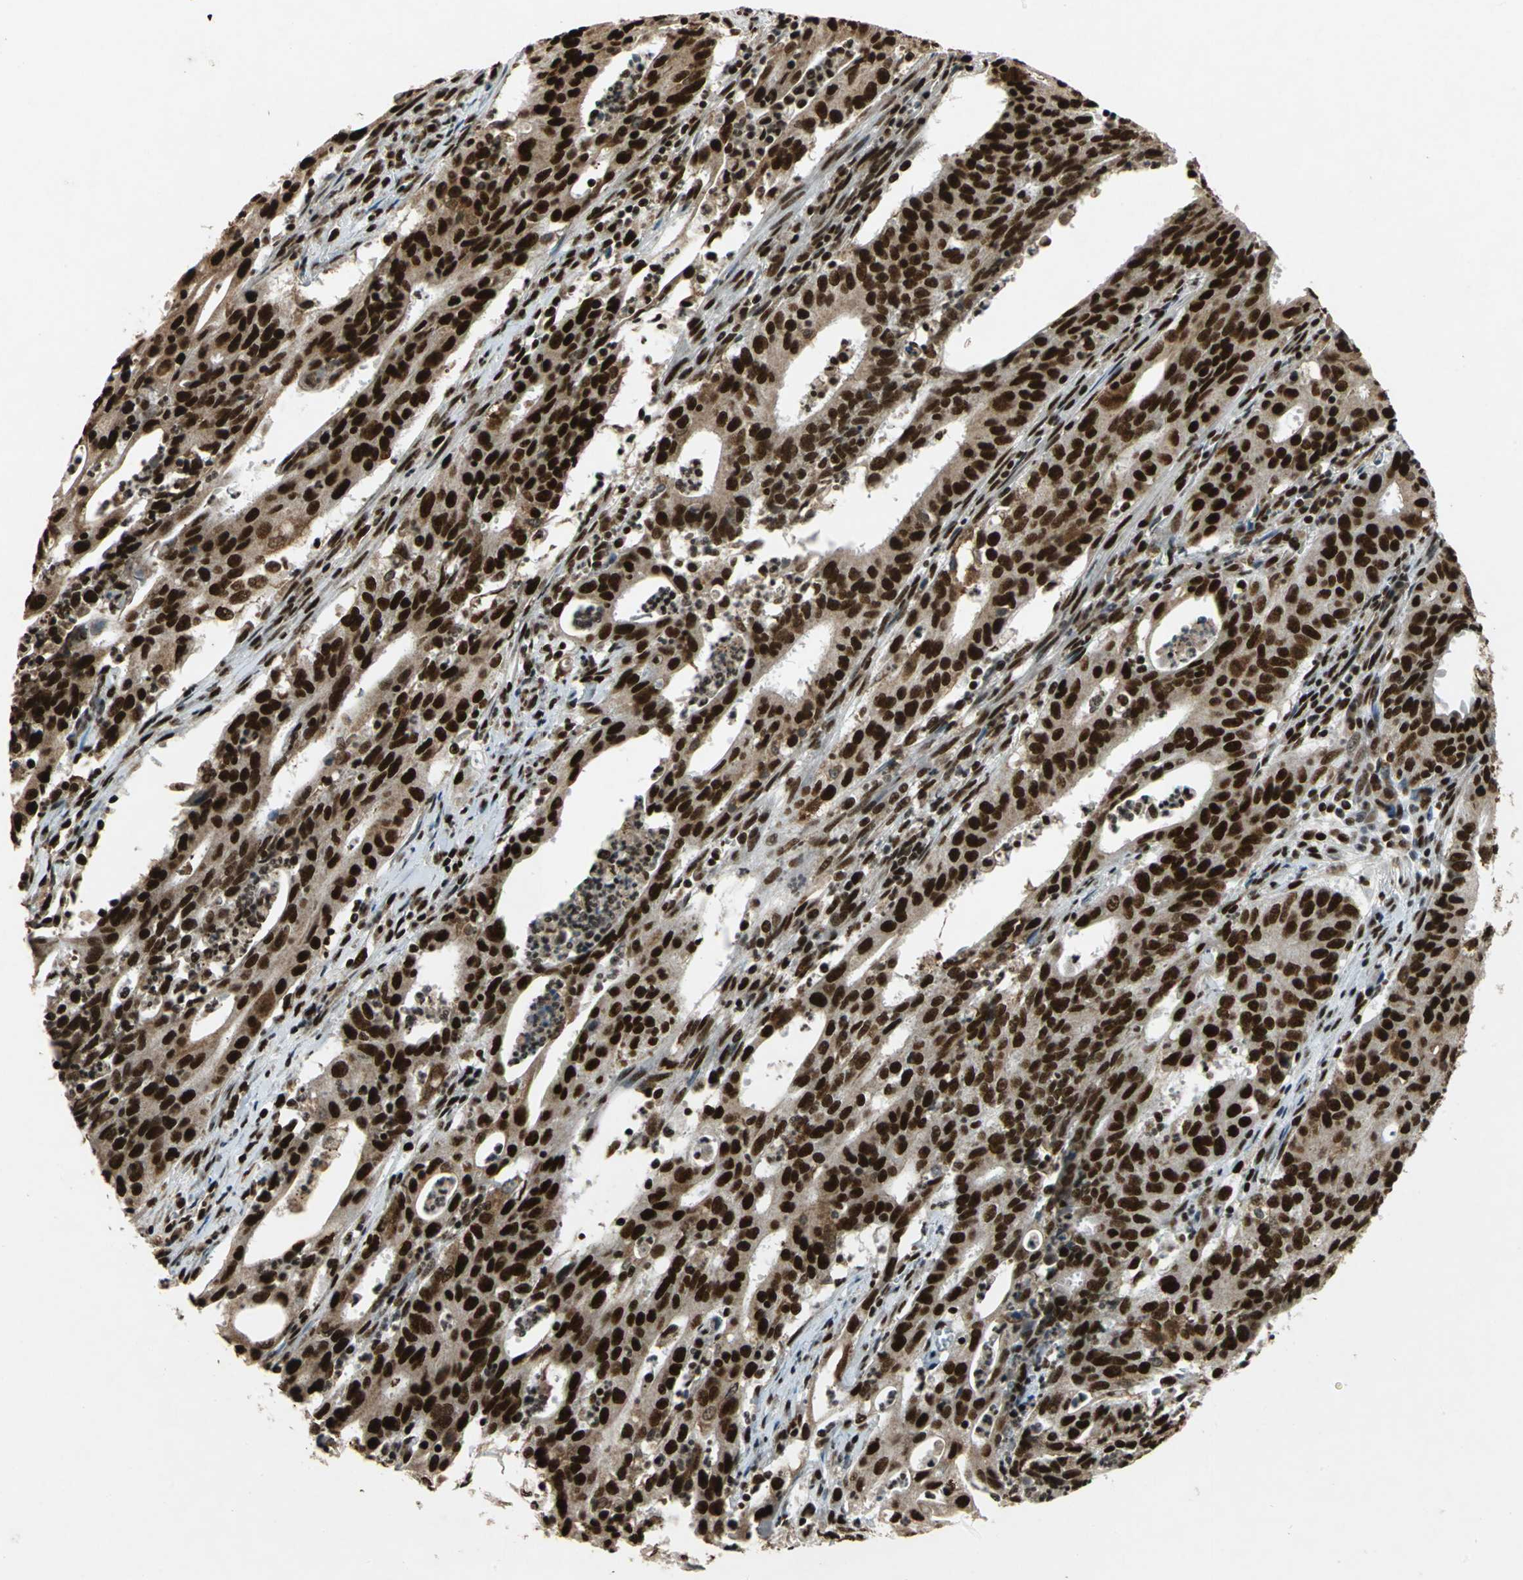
{"staining": {"intensity": "strong", "quantity": ">75%", "location": "nuclear"}, "tissue": "cervical cancer", "cell_type": "Tumor cells", "image_type": "cancer", "snomed": [{"axis": "morphology", "description": "Adenocarcinoma, NOS"}, {"axis": "topography", "description": "Cervix"}], "caption": "This histopathology image demonstrates cervical adenocarcinoma stained with immunohistochemistry to label a protein in brown. The nuclear of tumor cells show strong positivity for the protein. Nuclei are counter-stained blue.", "gene": "MTA2", "patient": {"sex": "female", "age": 44}}